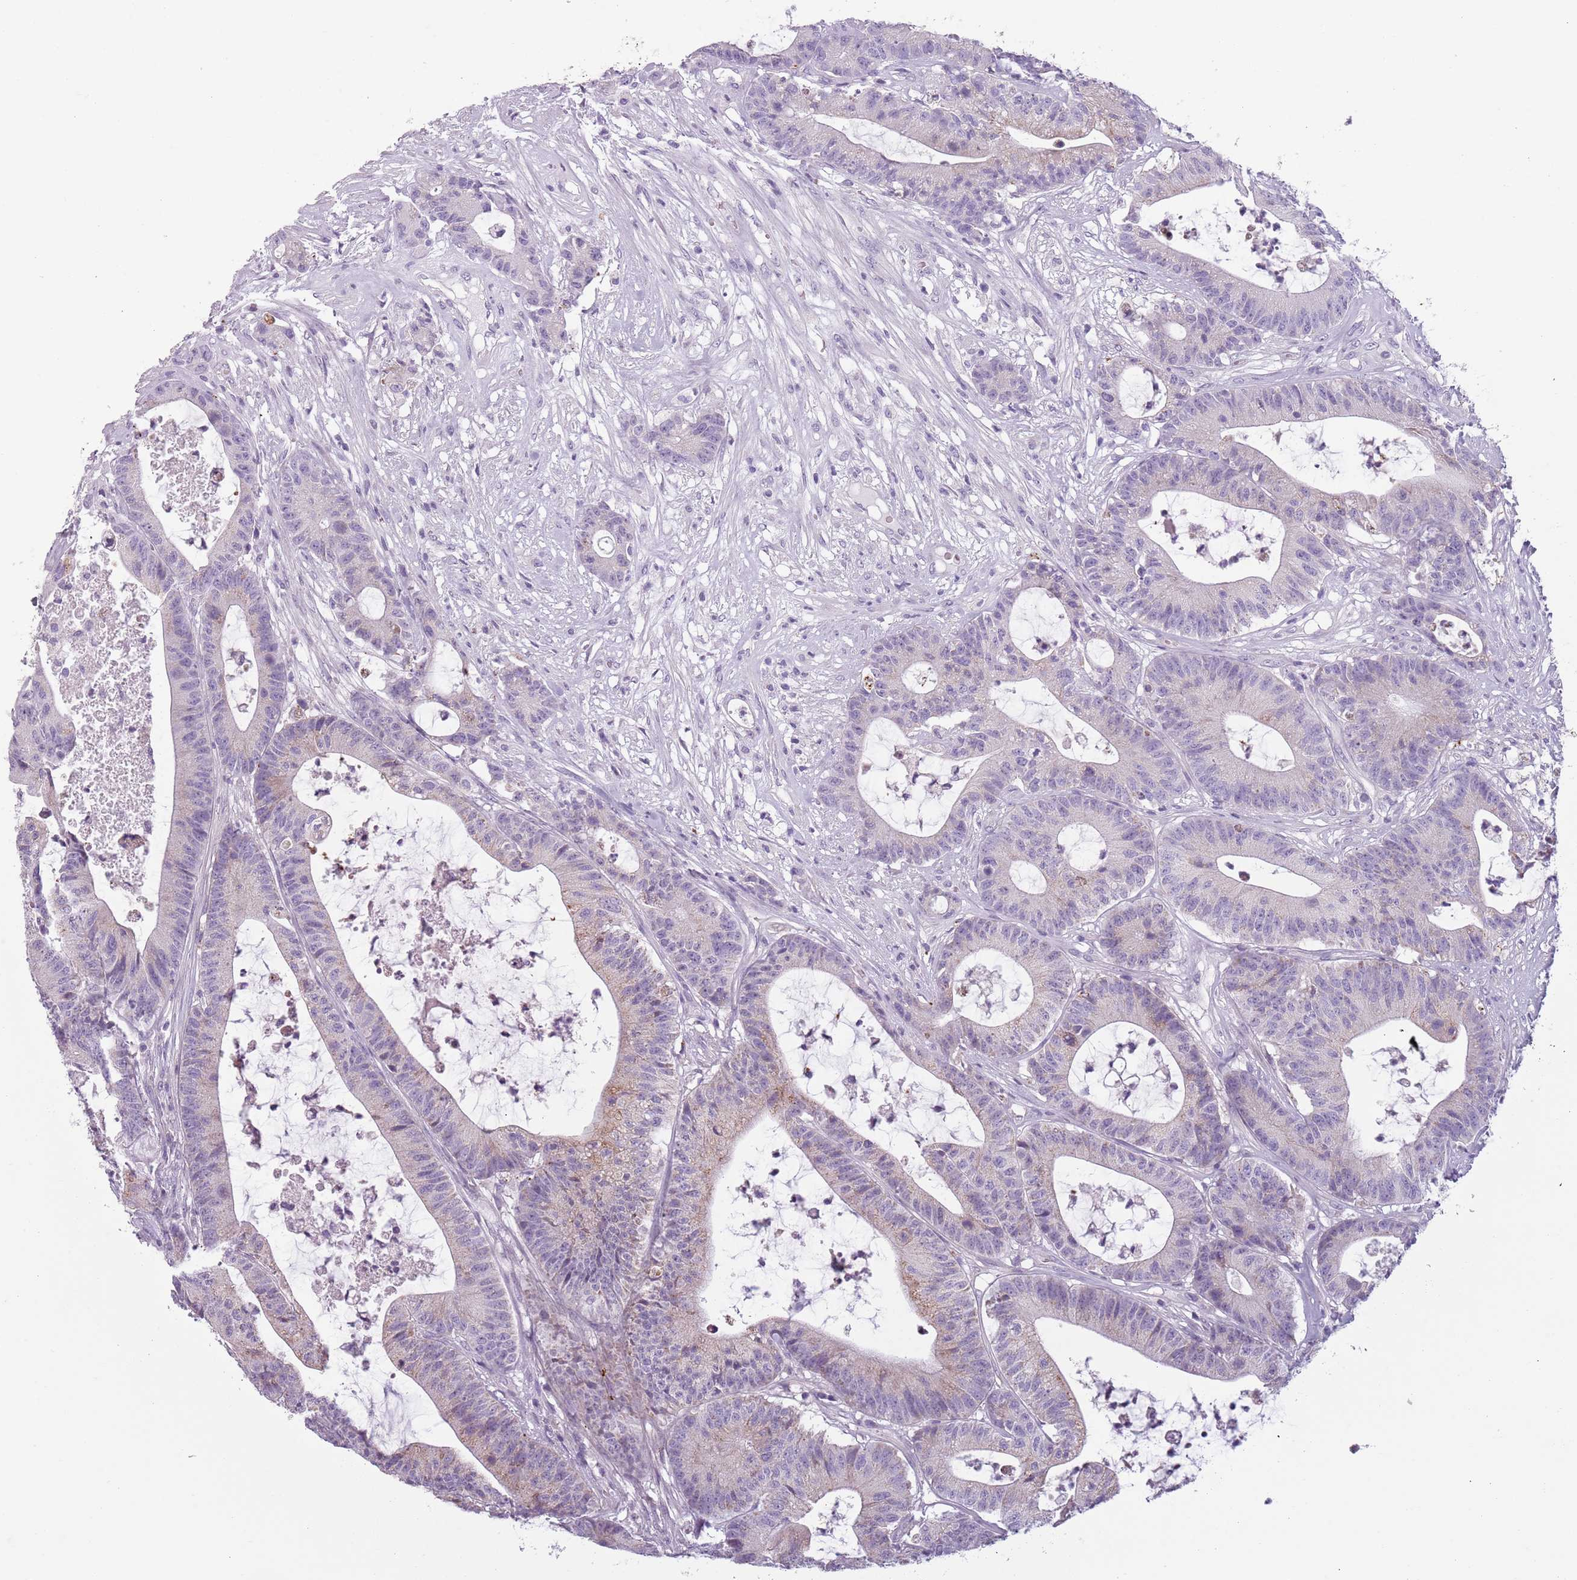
{"staining": {"intensity": "weak", "quantity": "<25%", "location": "cytoplasmic/membranous"}, "tissue": "colorectal cancer", "cell_type": "Tumor cells", "image_type": "cancer", "snomed": [{"axis": "morphology", "description": "Adenocarcinoma, NOS"}, {"axis": "topography", "description": "Colon"}], "caption": "This is an immunohistochemistry image of colorectal adenocarcinoma. There is no expression in tumor cells.", "gene": "MEGF8", "patient": {"sex": "female", "age": 84}}